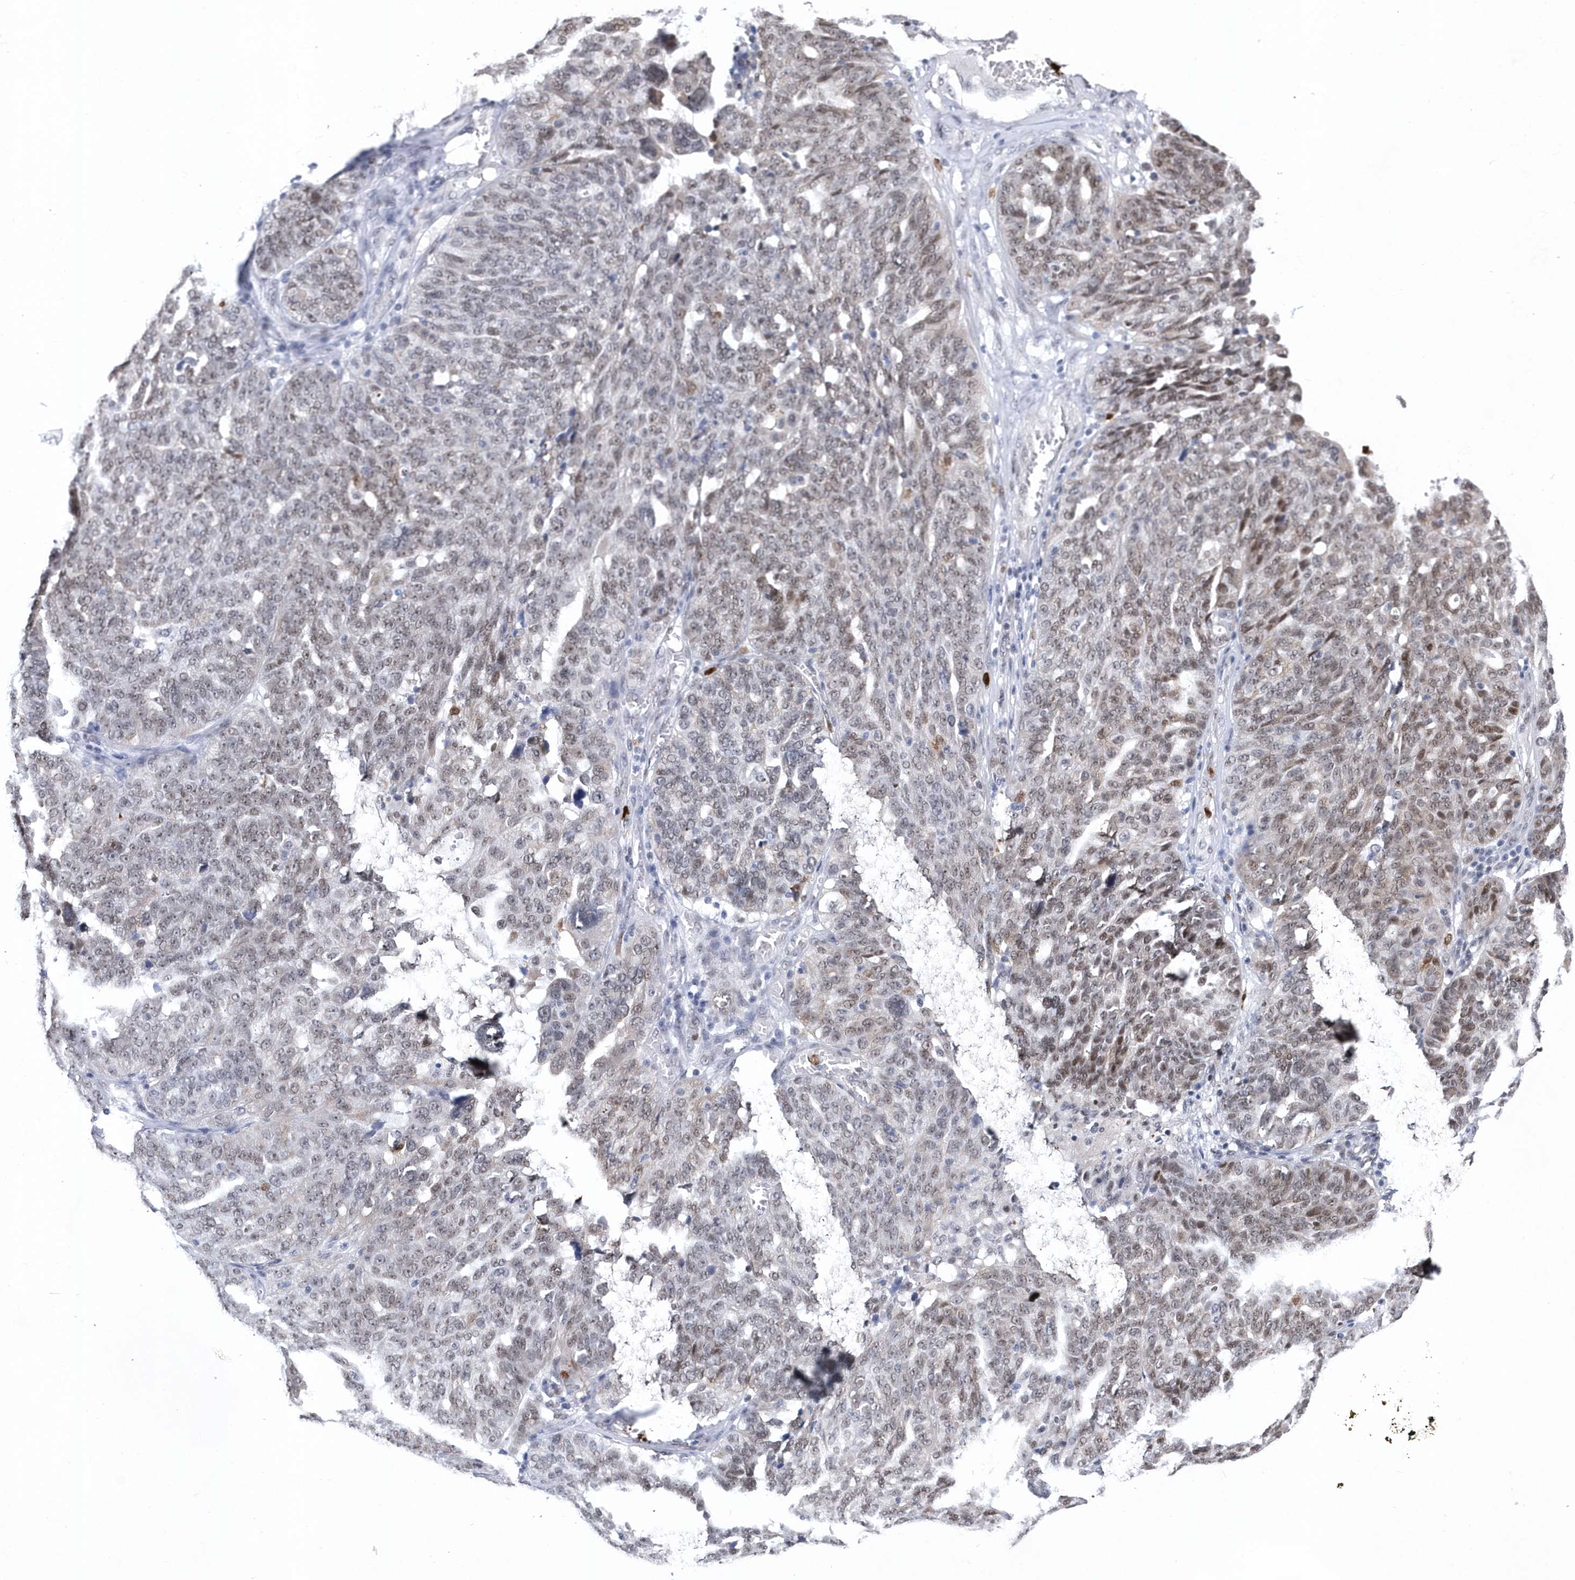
{"staining": {"intensity": "moderate", "quantity": "25%-75%", "location": "nuclear"}, "tissue": "ovarian cancer", "cell_type": "Tumor cells", "image_type": "cancer", "snomed": [{"axis": "morphology", "description": "Cystadenocarcinoma, serous, NOS"}, {"axis": "topography", "description": "Ovary"}], "caption": "Moderate nuclear positivity for a protein is appreciated in approximately 25%-75% of tumor cells of ovarian cancer using immunohistochemistry (IHC).", "gene": "RPP30", "patient": {"sex": "female", "age": 59}}